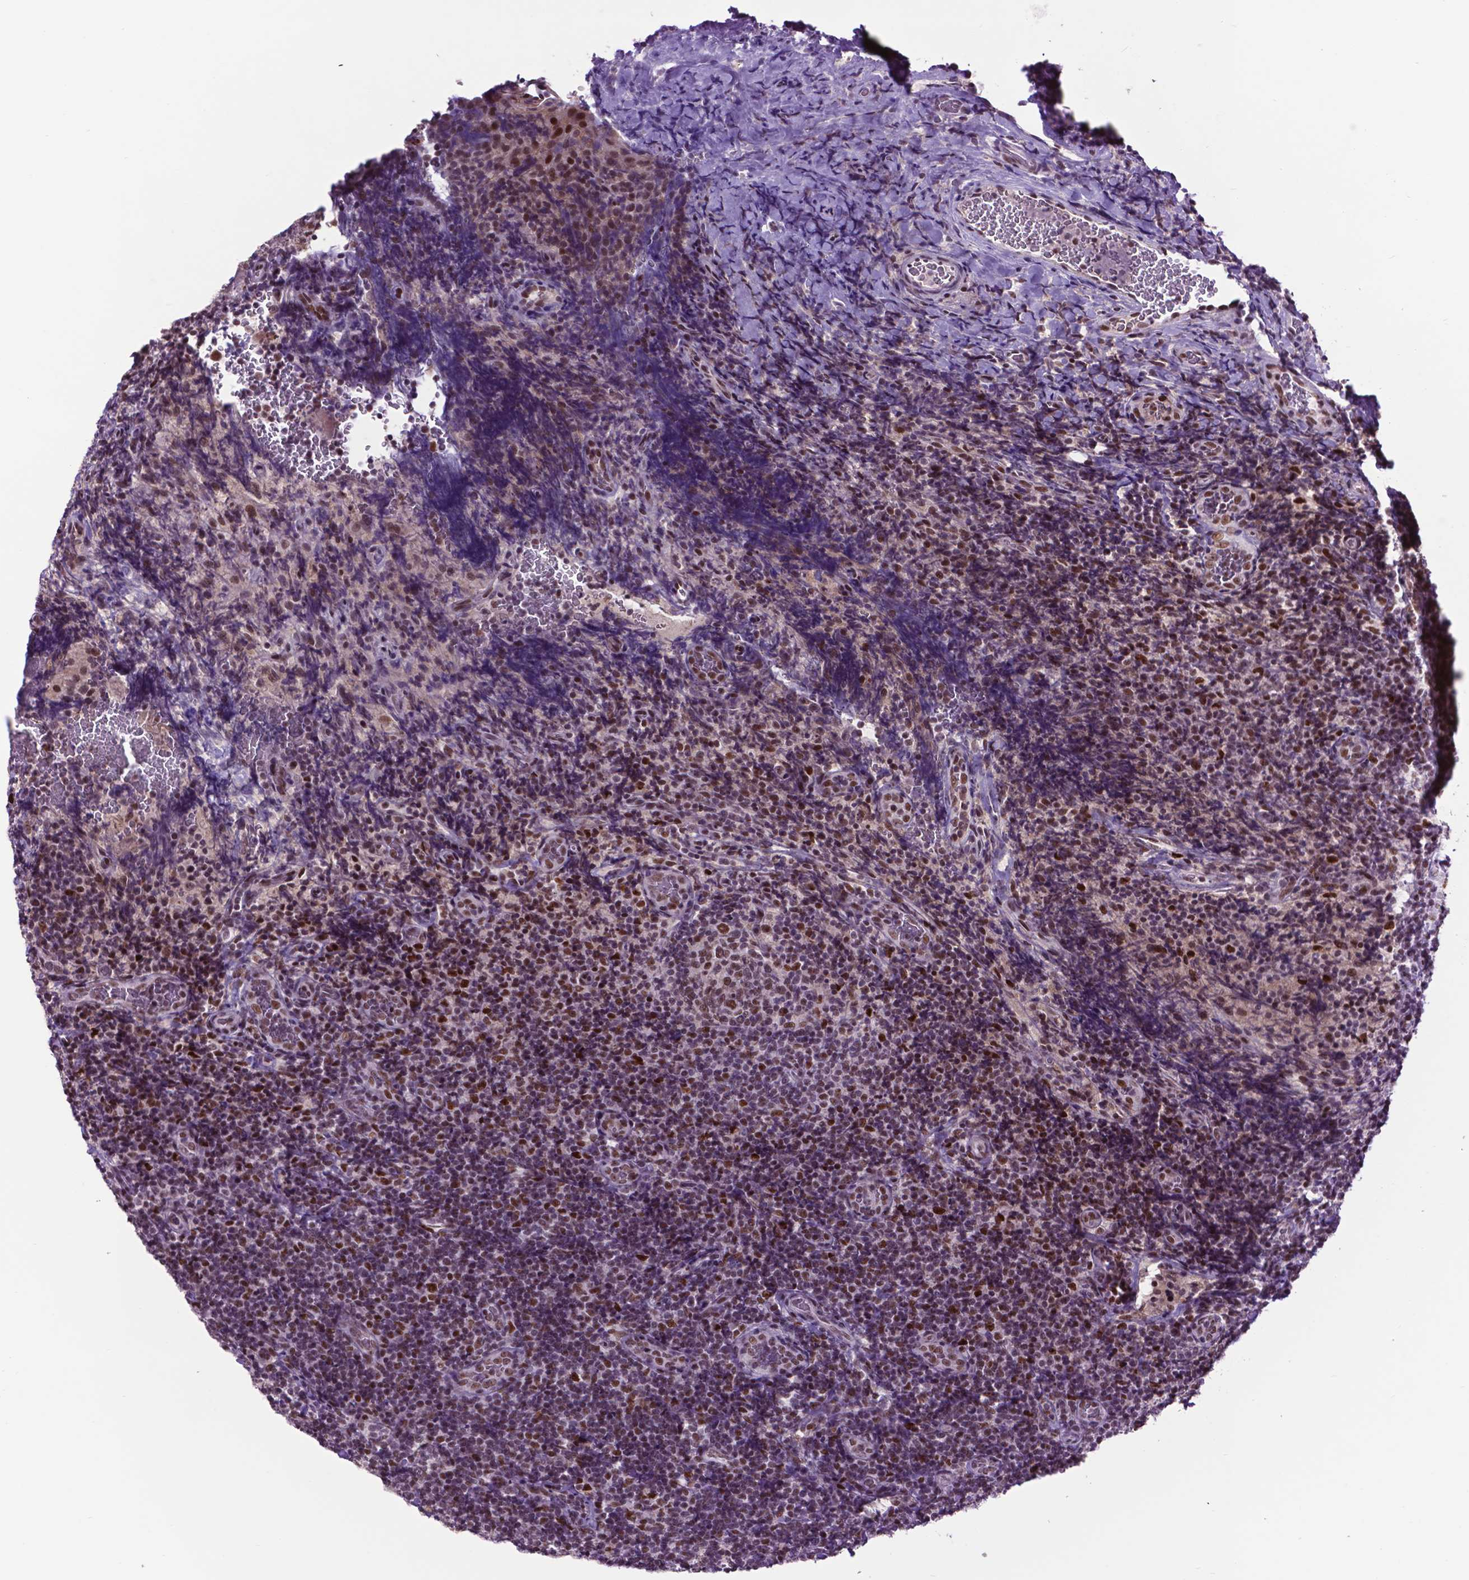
{"staining": {"intensity": "moderate", "quantity": ">75%", "location": "nuclear"}, "tissue": "tonsil", "cell_type": "Germinal center cells", "image_type": "normal", "snomed": [{"axis": "morphology", "description": "Normal tissue, NOS"}, {"axis": "topography", "description": "Tonsil"}], "caption": "This image exhibits immunohistochemistry (IHC) staining of normal human tonsil, with medium moderate nuclear expression in about >75% of germinal center cells.", "gene": "EAF1", "patient": {"sex": "male", "age": 17}}